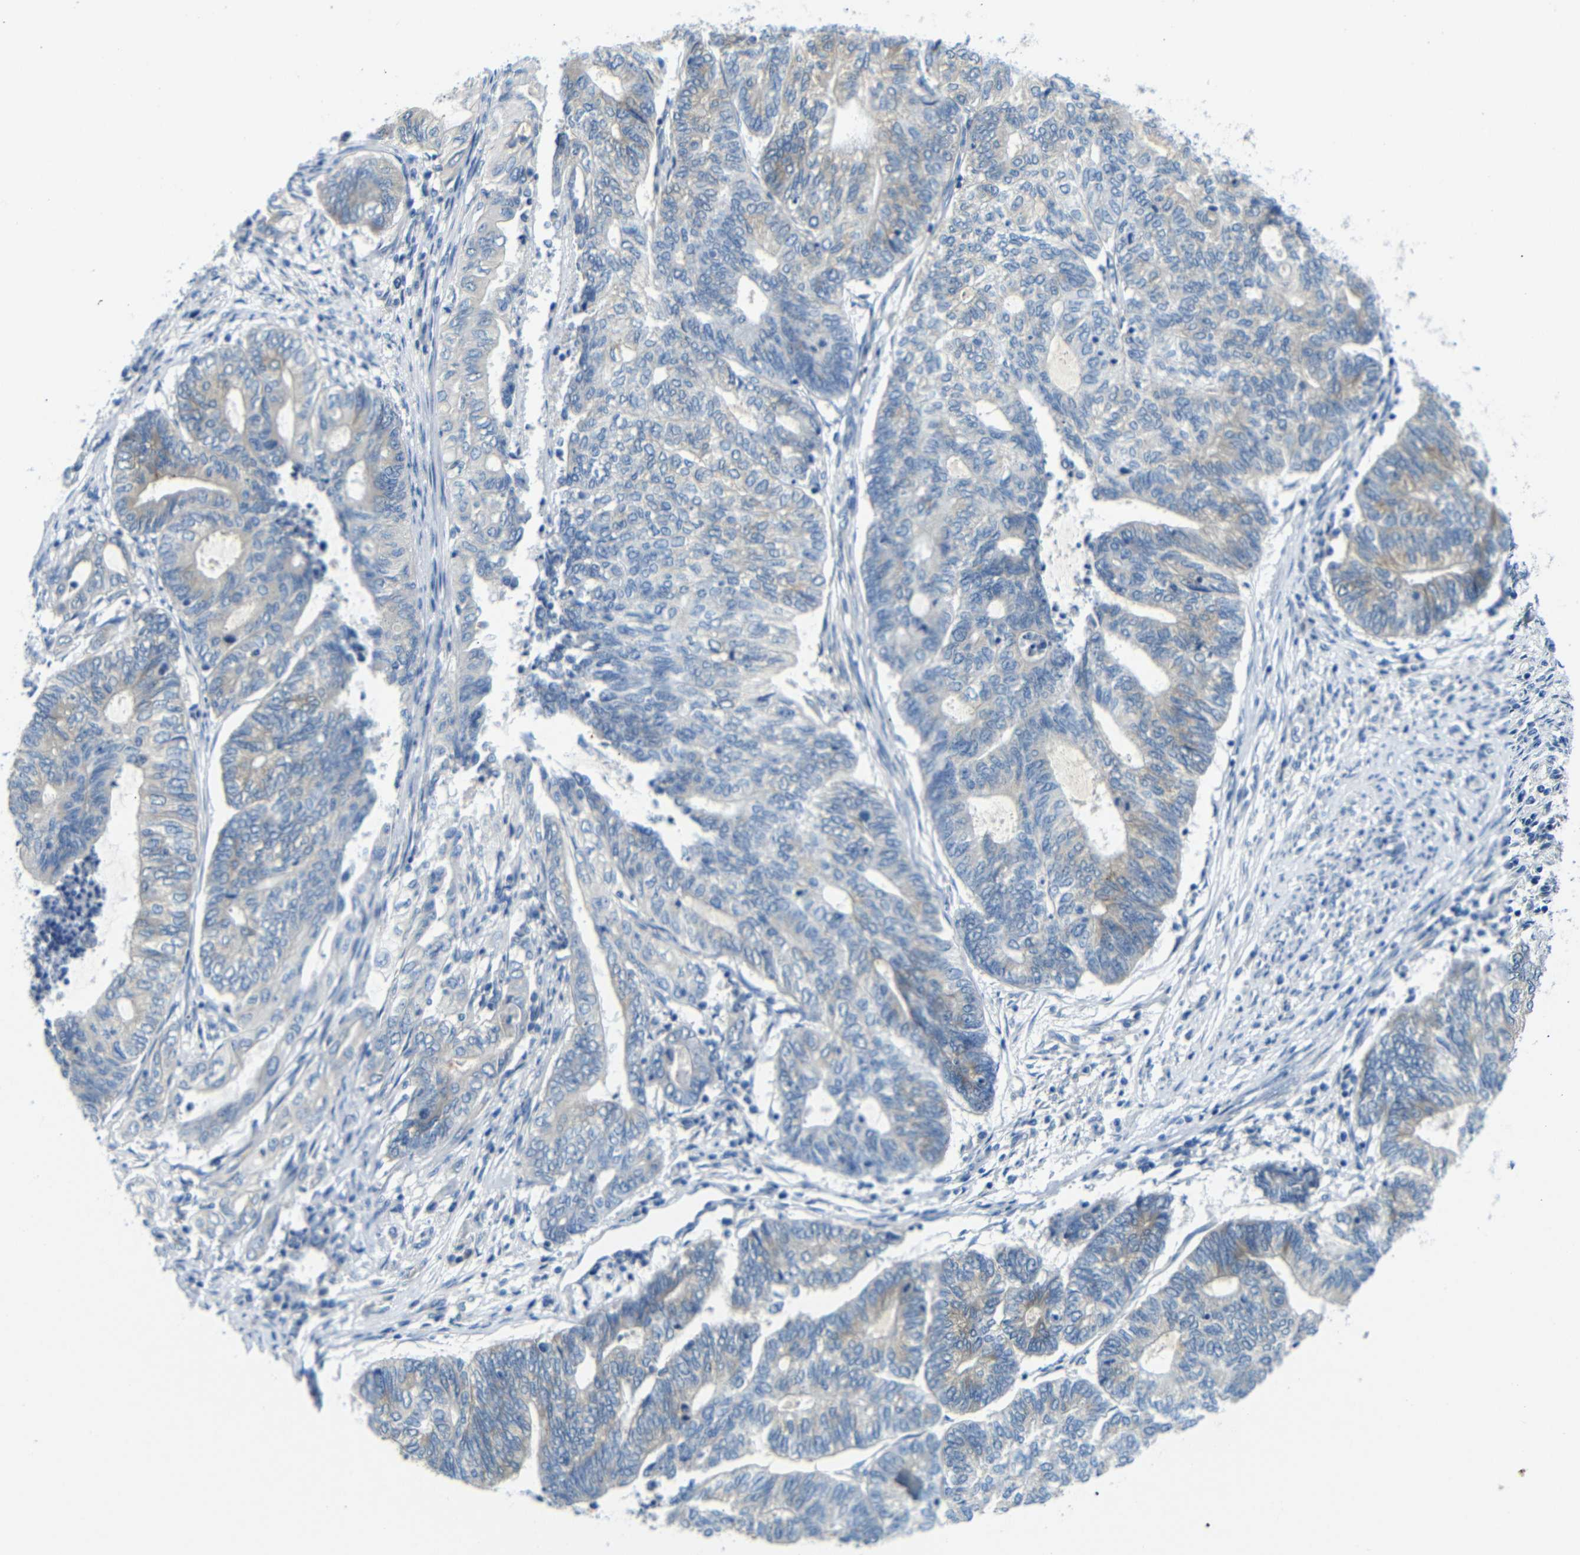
{"staining": {"intensity": "moderate", "quantity": "25%-75%", "location": "cytoplasmic/membranous"}, "tissue": "endometrial cancer", "cell_type": "Tumor cells", "image_type": "cancer", "snomed": [{"axis": "morphology", "description": "Adenocarcinoma, NOS"}, {"axis": "topography", "description": "Uterus"}, {"axis": "topography", "description": "Endometrium"}], "caption": "Brown immunohistochemical staining in human adenocarcinoma (endometrial) reveals moderate cytoplasmic/membranous expression in about 25%-75% of tumor cells.", "gene": "DCP1A", "patient": {"sex": "female", "age": 70}}